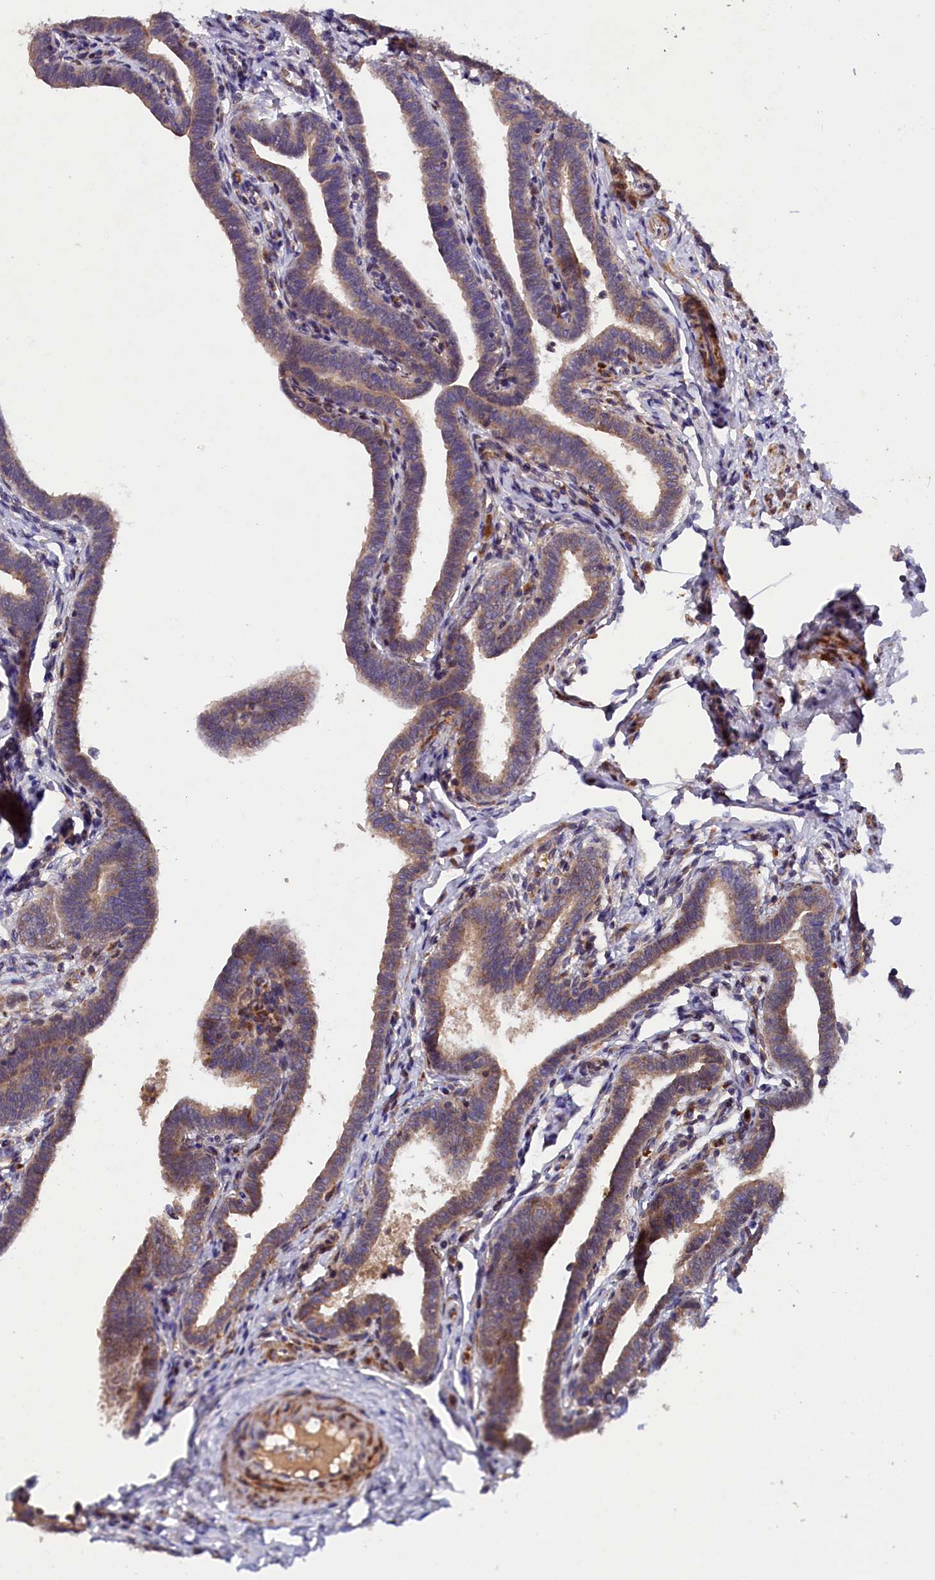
{"staining": {"intensity": "moderate", "quantity": ">75%", "location": "cytoplasmic/membranous"}, "tissue": "fallopian tube", "cell_type": "Glandular cells", "image_type": "normal", "snomed": [{"axis": "morphology", "description": "Normal tissue, NOS"}, {"axis": "topography", "description": "Fallopian tube"}], "caption": "Human fallopian tube stained for a protein (brown) shows moderate cytoplasmic/membranous positive staining in about >75% of glandular cells.", "gene": "ARRDC4", "patient": {"sex": "female", "age": 36}}